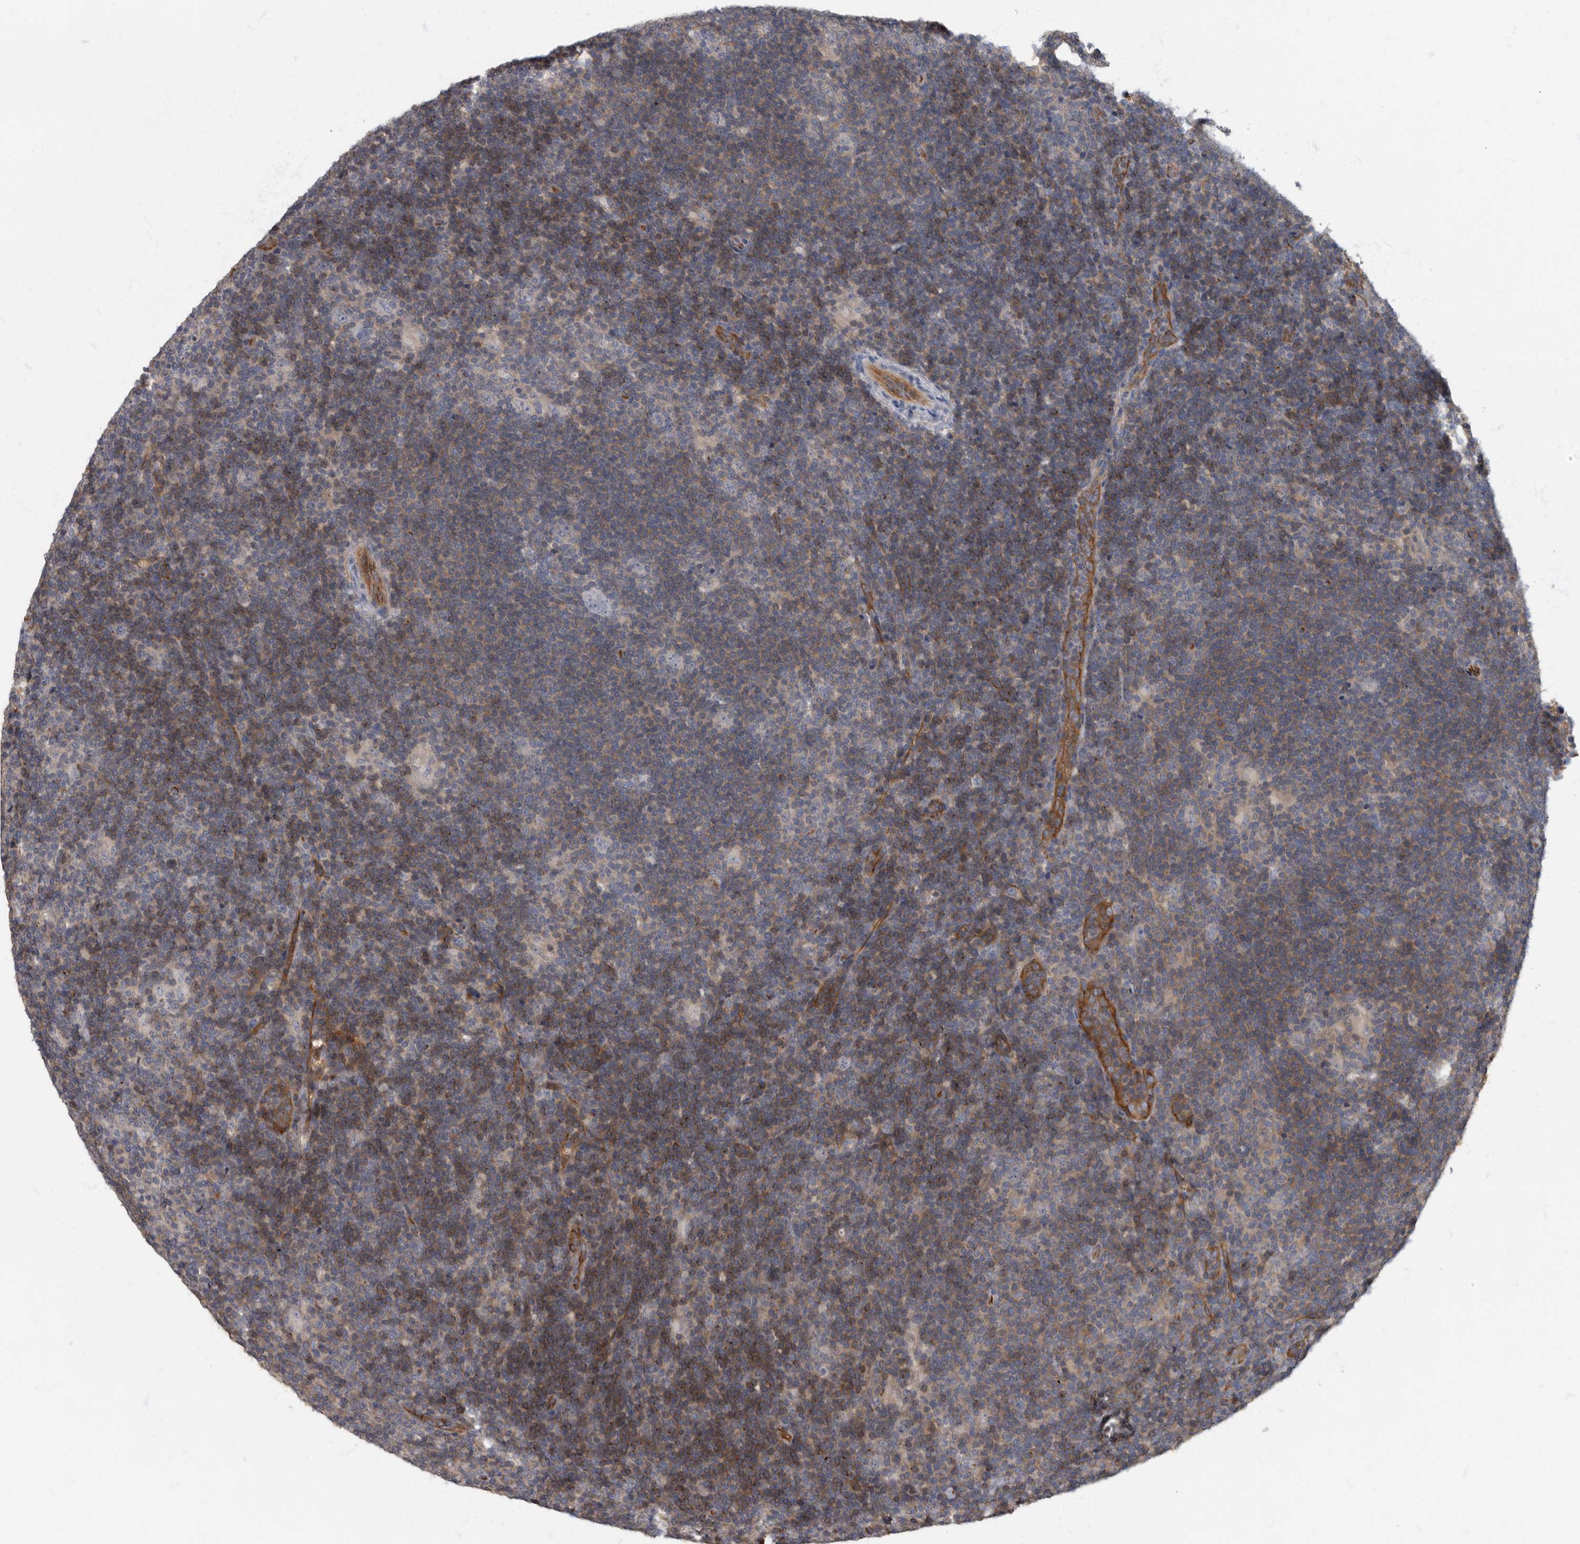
{"staining": {"intensity": "negative", "quantity": "none", "location": "none"}, "tissue": "lymphoma", "cell_type": "Tumor cells", "image_type": "cancer", "snomed": [{"axis": "morphology", "description": "Hodgkin's disease, NOS"}, {"axis": "topography", "description": "Lymph node"}], "caption": "Immunohistochemical staining of human lymphoma exhibits no significant positivity in tumor cells.", "gene": "PDK1", "patient": {"sex": "female", "age": 57}}